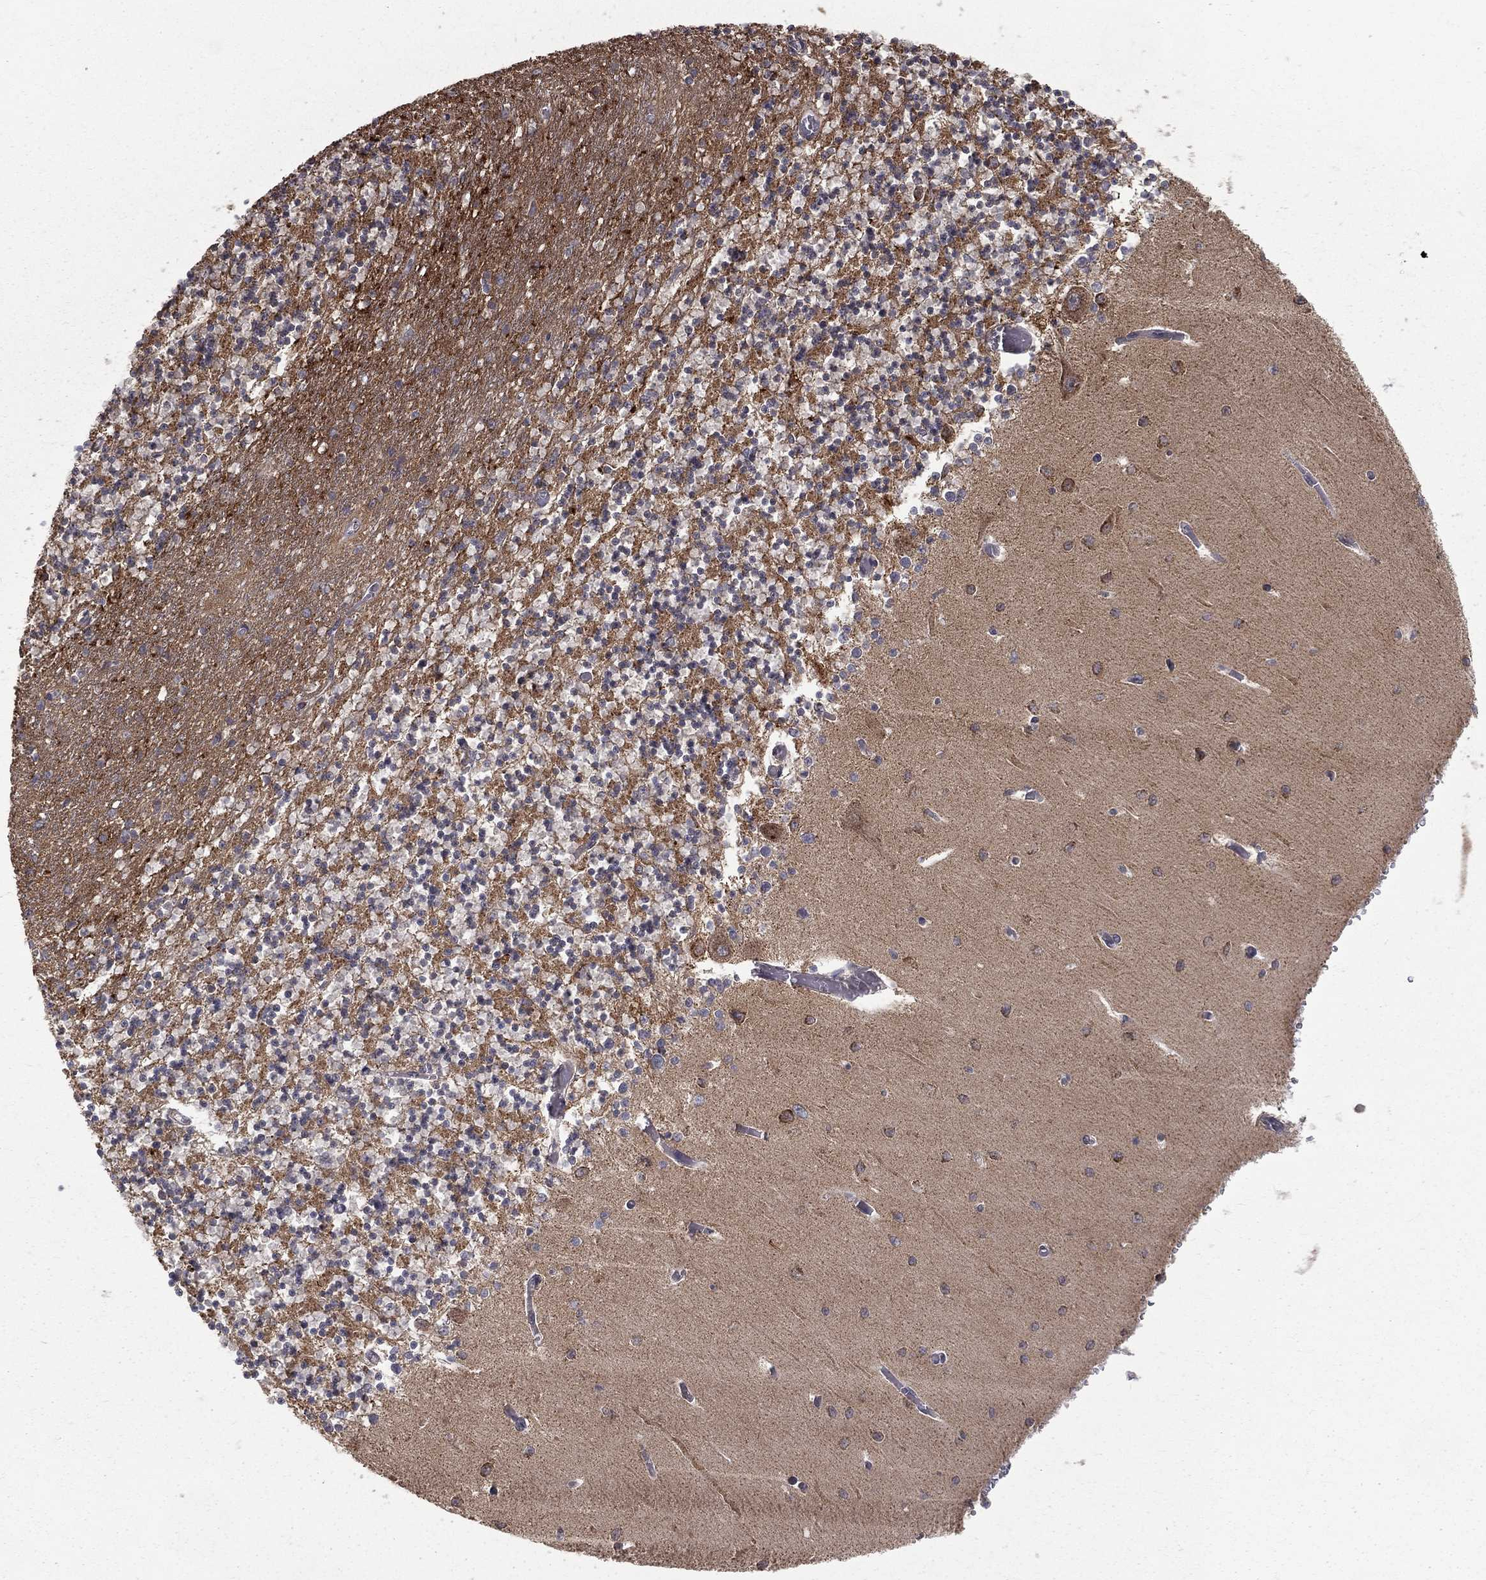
{"staining": {"intensity": "negative", "quantity": "none", "location": "none"}, "tissue": "cerebellum", "cell_type": "Cells in granular layer", "image_type": "normal", "snomed": [{"axis": "morphology", "description": "Normal tissue, NOS"}, {"axis": "topography", "description": "Cerebellum"}], "caption": "This is an IHC photomicrograph of unremarkable human cerebellum. There is no staining in cells in granular layer.", "gene": "OLFML1", "patient": {"sex": "female", "age": 64}}